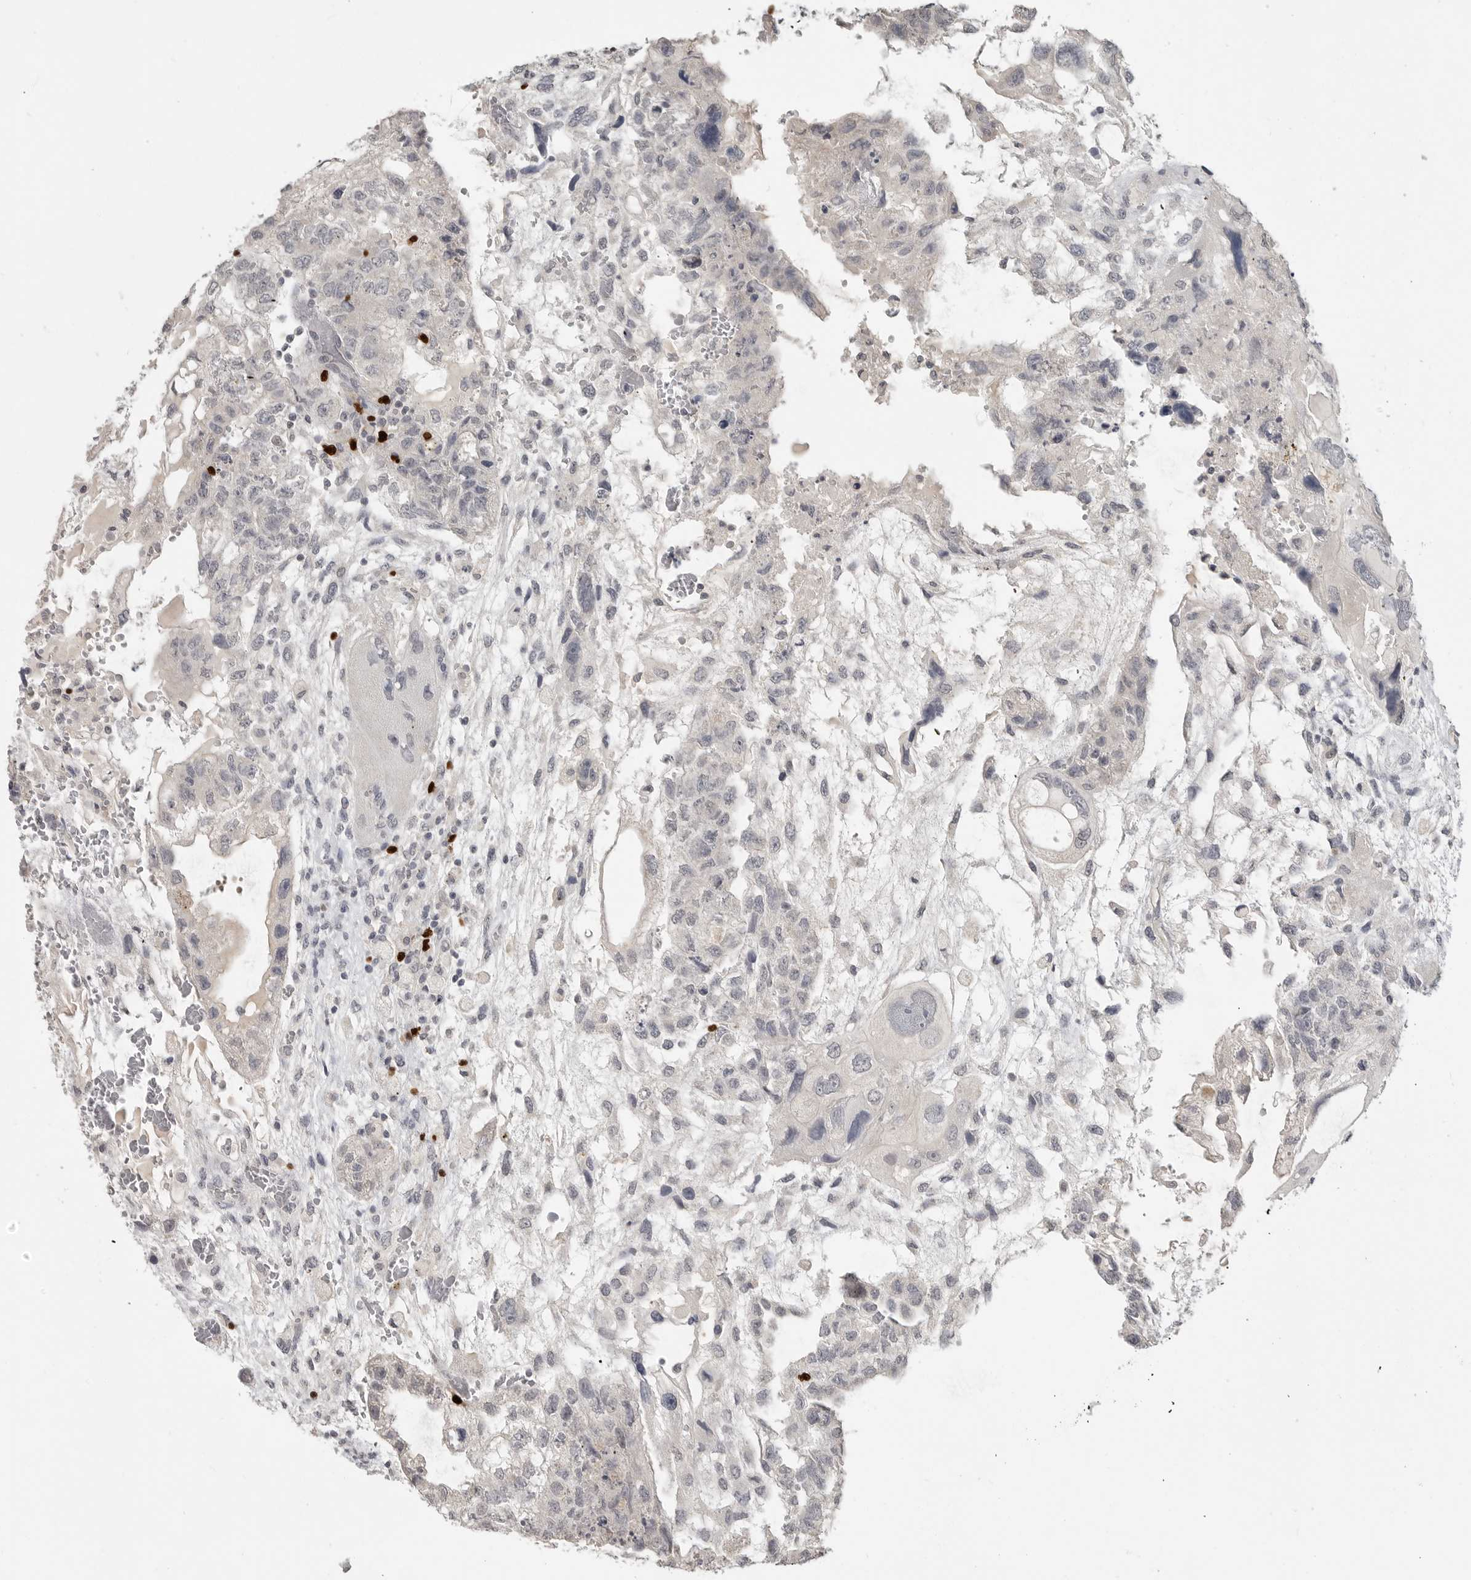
{"staining": {"intensity": "negative", "quantity": "none", "location": "none"}, "tissue": "testis cancer", "cell_type": "Tumor cells", "image_type": "cancer", "snomed": [{"axis": "morphology", "description": "Carcinoma, Embryonal, NOS"}, {"axis": "topography", "description": "Testis"}], "caption": "Protein analysis of testis embryonal carcinoma demonstrates no significant positivity in tumor cells.", "gene": "FOXP3", "patient": {"sex": "male", "age": 36}}